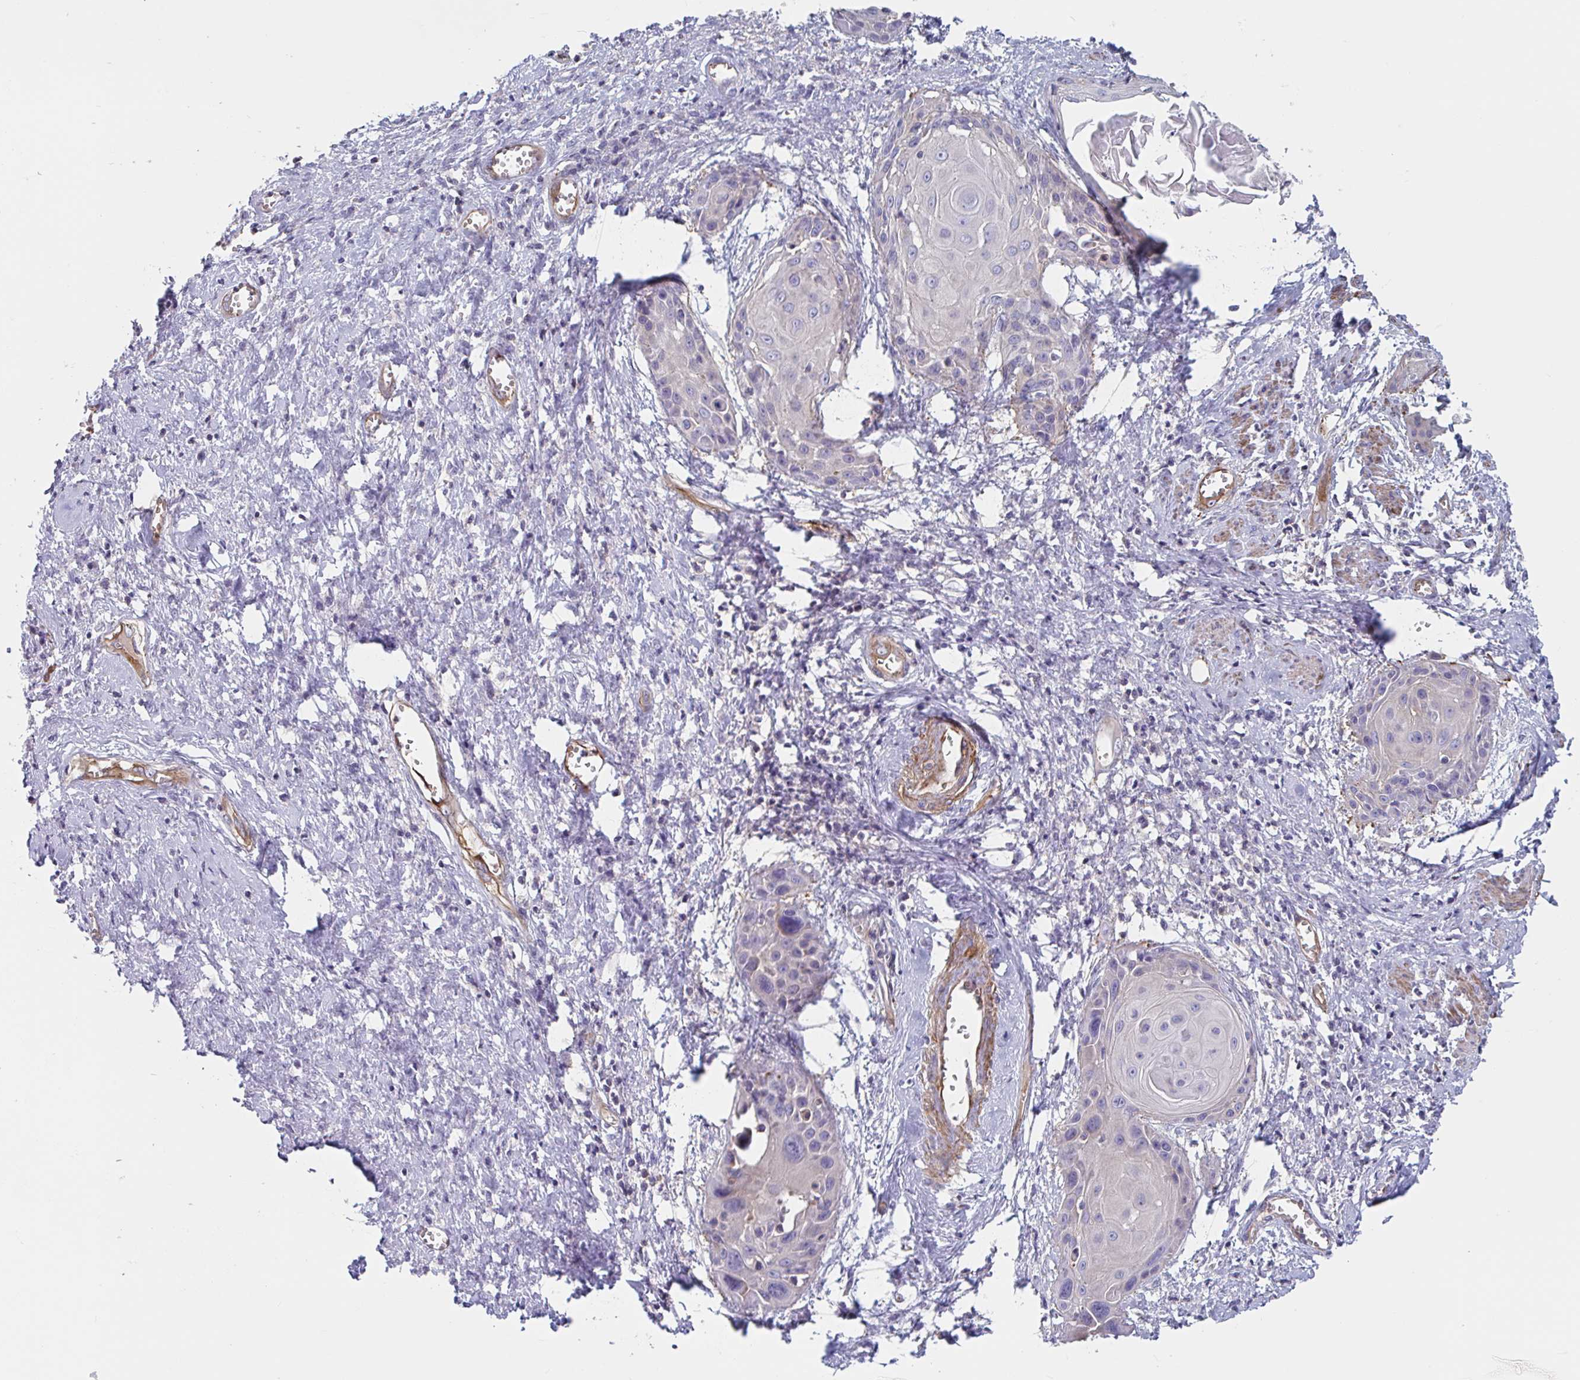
{"staining": {"intensity": "weak", "quantity": "<25%", "location": "cytoplasmic/membranous"}, "tissue": "cervical cancer", "cell_type": "Tumor cells", "image_type": "cancer", "snomed": [{"axis": "morphology", "description": "Squamous cell carcinoma, NOS"}, {"axis": "topography", "description": "Cervix"}], "caption": "Immunohistochemical staining of cervical cancer reveals no significant staining in tumor cells. (Brightfield microscopy of DAB (3,3'-diaminobenzidine) immunohistochemistry (IHC) at high magnification).", "gene": "SHISA7", "patient": {"sex": "female", "age": 57}}